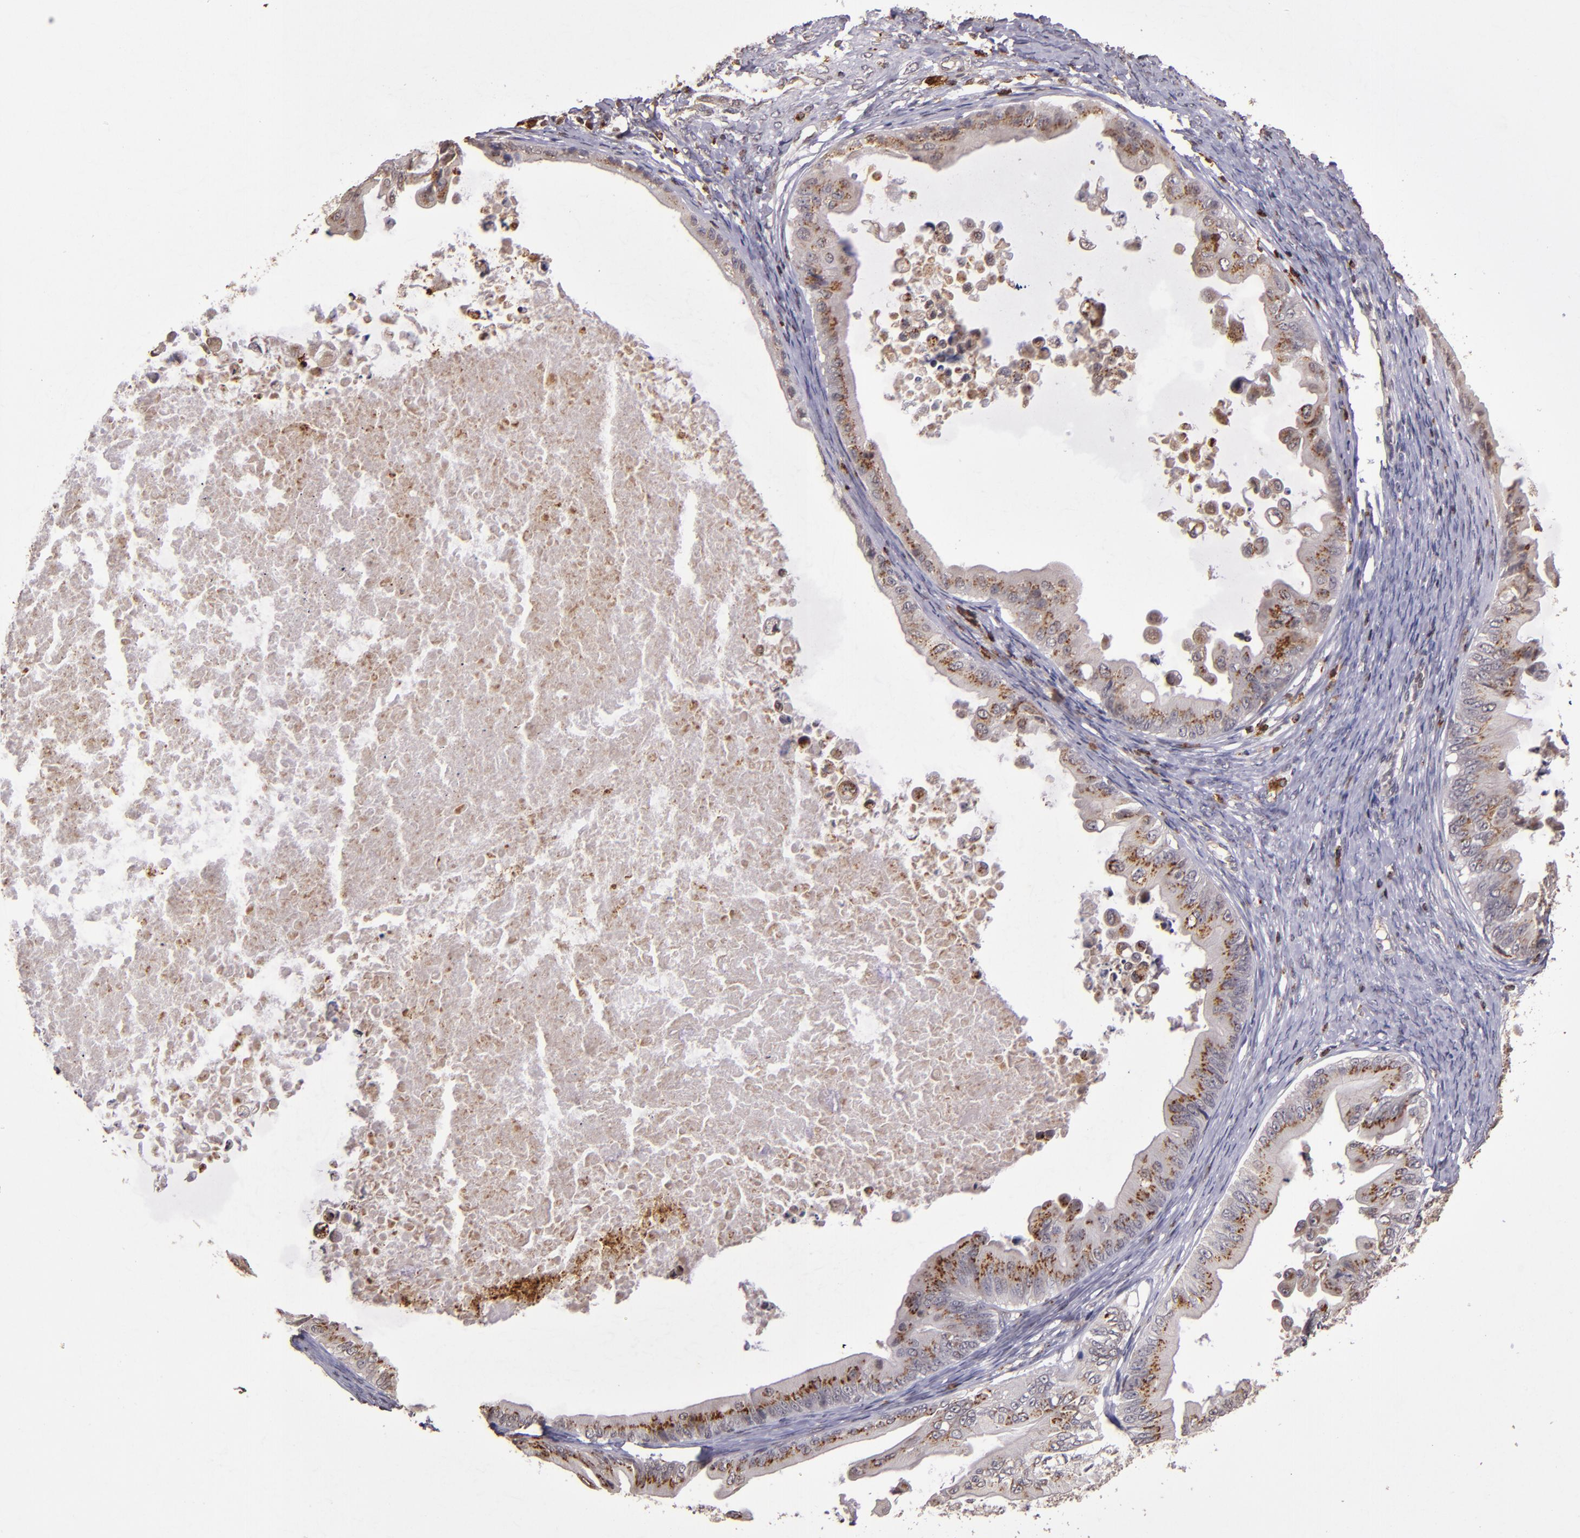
{"staining": {"intensity": "moderate", "quantity": "25%-75%", "location": "cytoplasmic/membranous"}, "tissue": "ovarian cancer", "cell_type": "Tumor cells", "image_type": "cancer", "snomed": [{"axis": "morphology", "description": "Cystadenocarcinoma, mucinous, NOS"}, {"axis": "topography", "description": "Ovary"}], "caption": "IHC (DAB (3,3'-diaminobenzidine)) staining of human ovarian cancer demonstrates moderate cytoplasmic/membranous protein positivity in about 25%-75% of tumor cells.", "gene": "SLC2A3", "patient": {"sex": "female", "age": 37}}